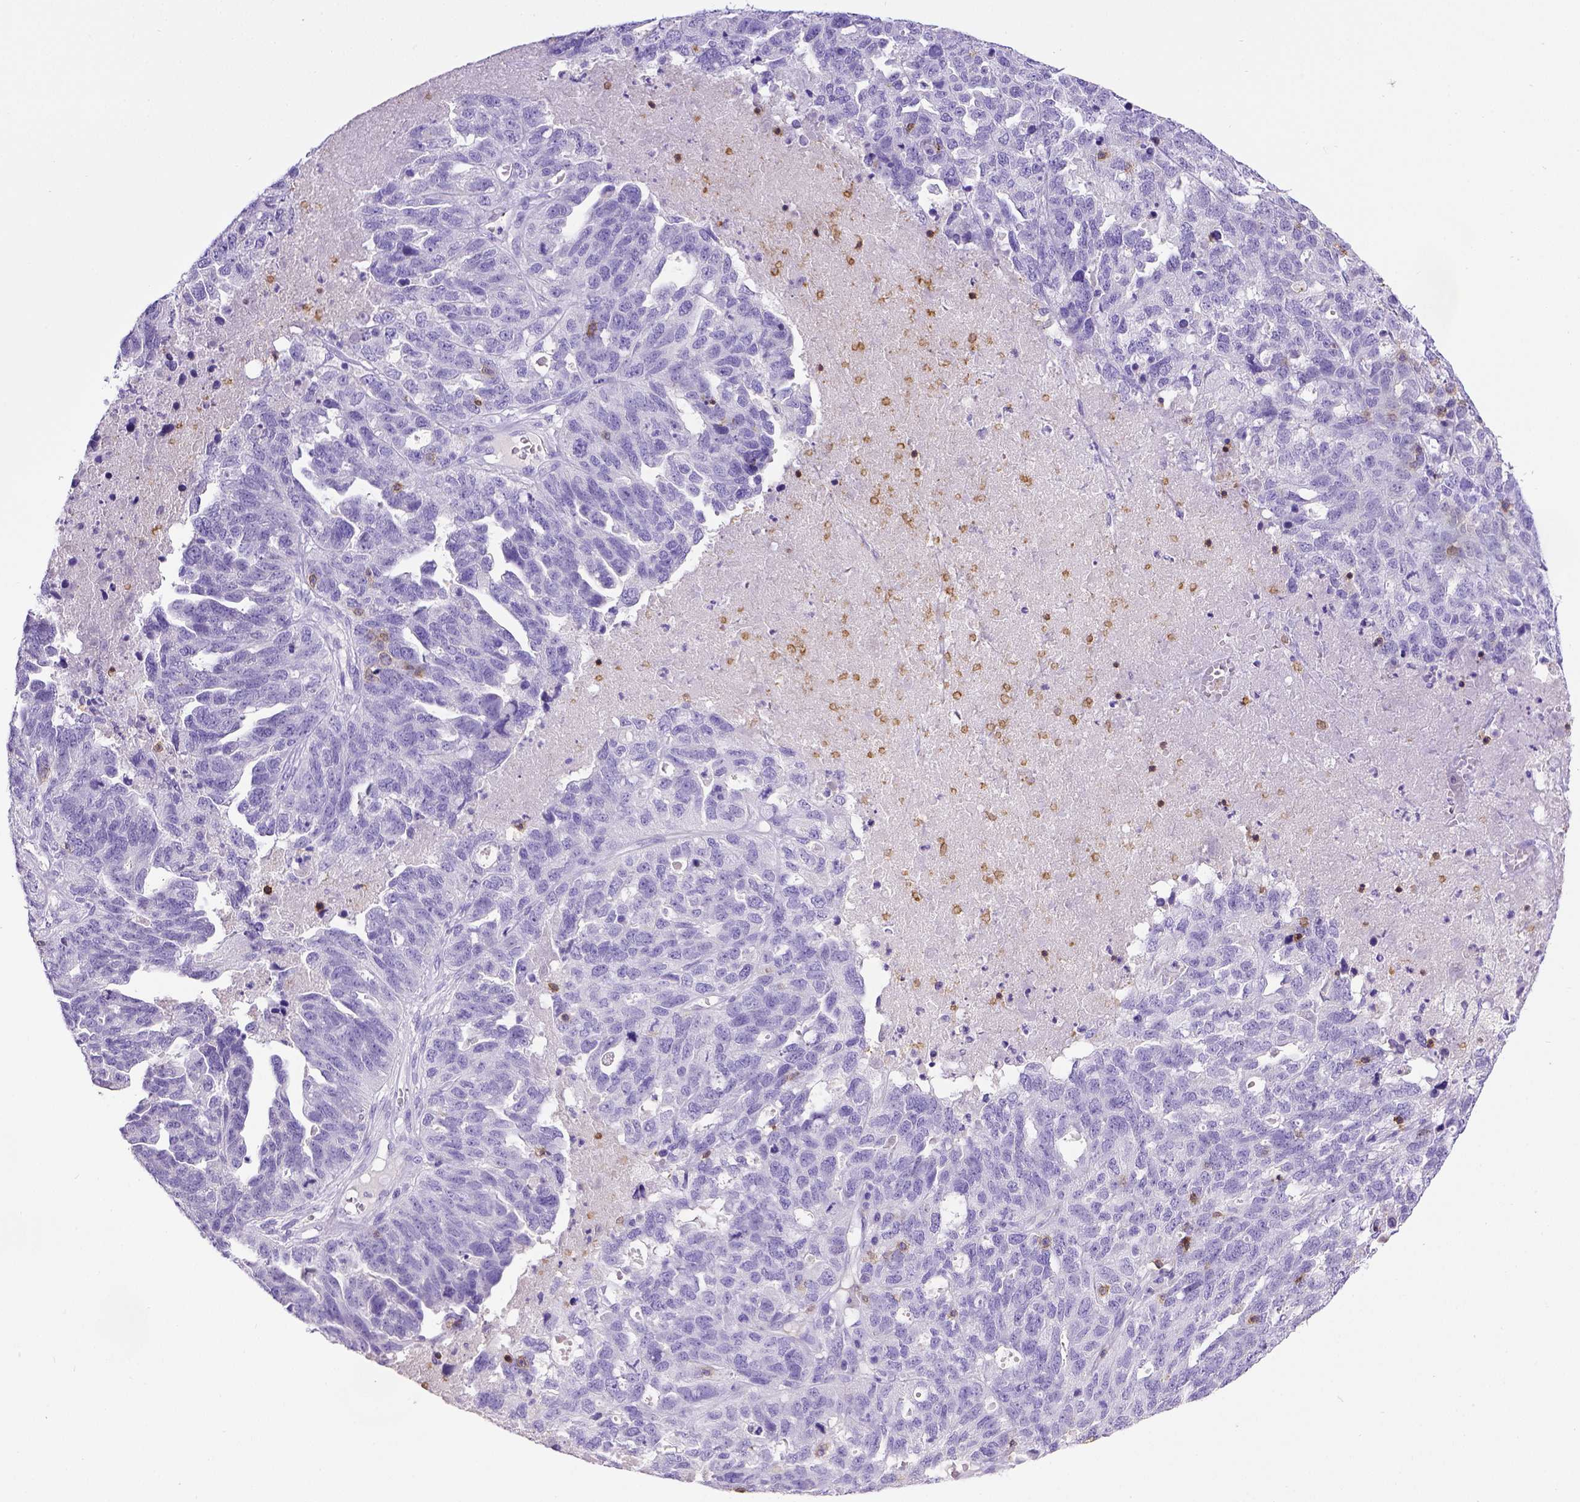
{"staining": {"intensity": "negative", "quantity": "none", "location": "none"}, "tissue": "ovarian cancer", "cell_type": "Tumor cells", "image_type": "cancer", "snomed": [{"axis": "morphology", "description": "Cystadenocarcinoma, serous, NOS"}, {"axis": "topography", "description": "Ovary"}], "caption": "Serous cystadenocarcinoma (ovarian) was stained to show a protein in brown. There is no significant positivity in tumor cells.", "gene": "CD3E", "patient": {"sex": "female", "age": 71}}